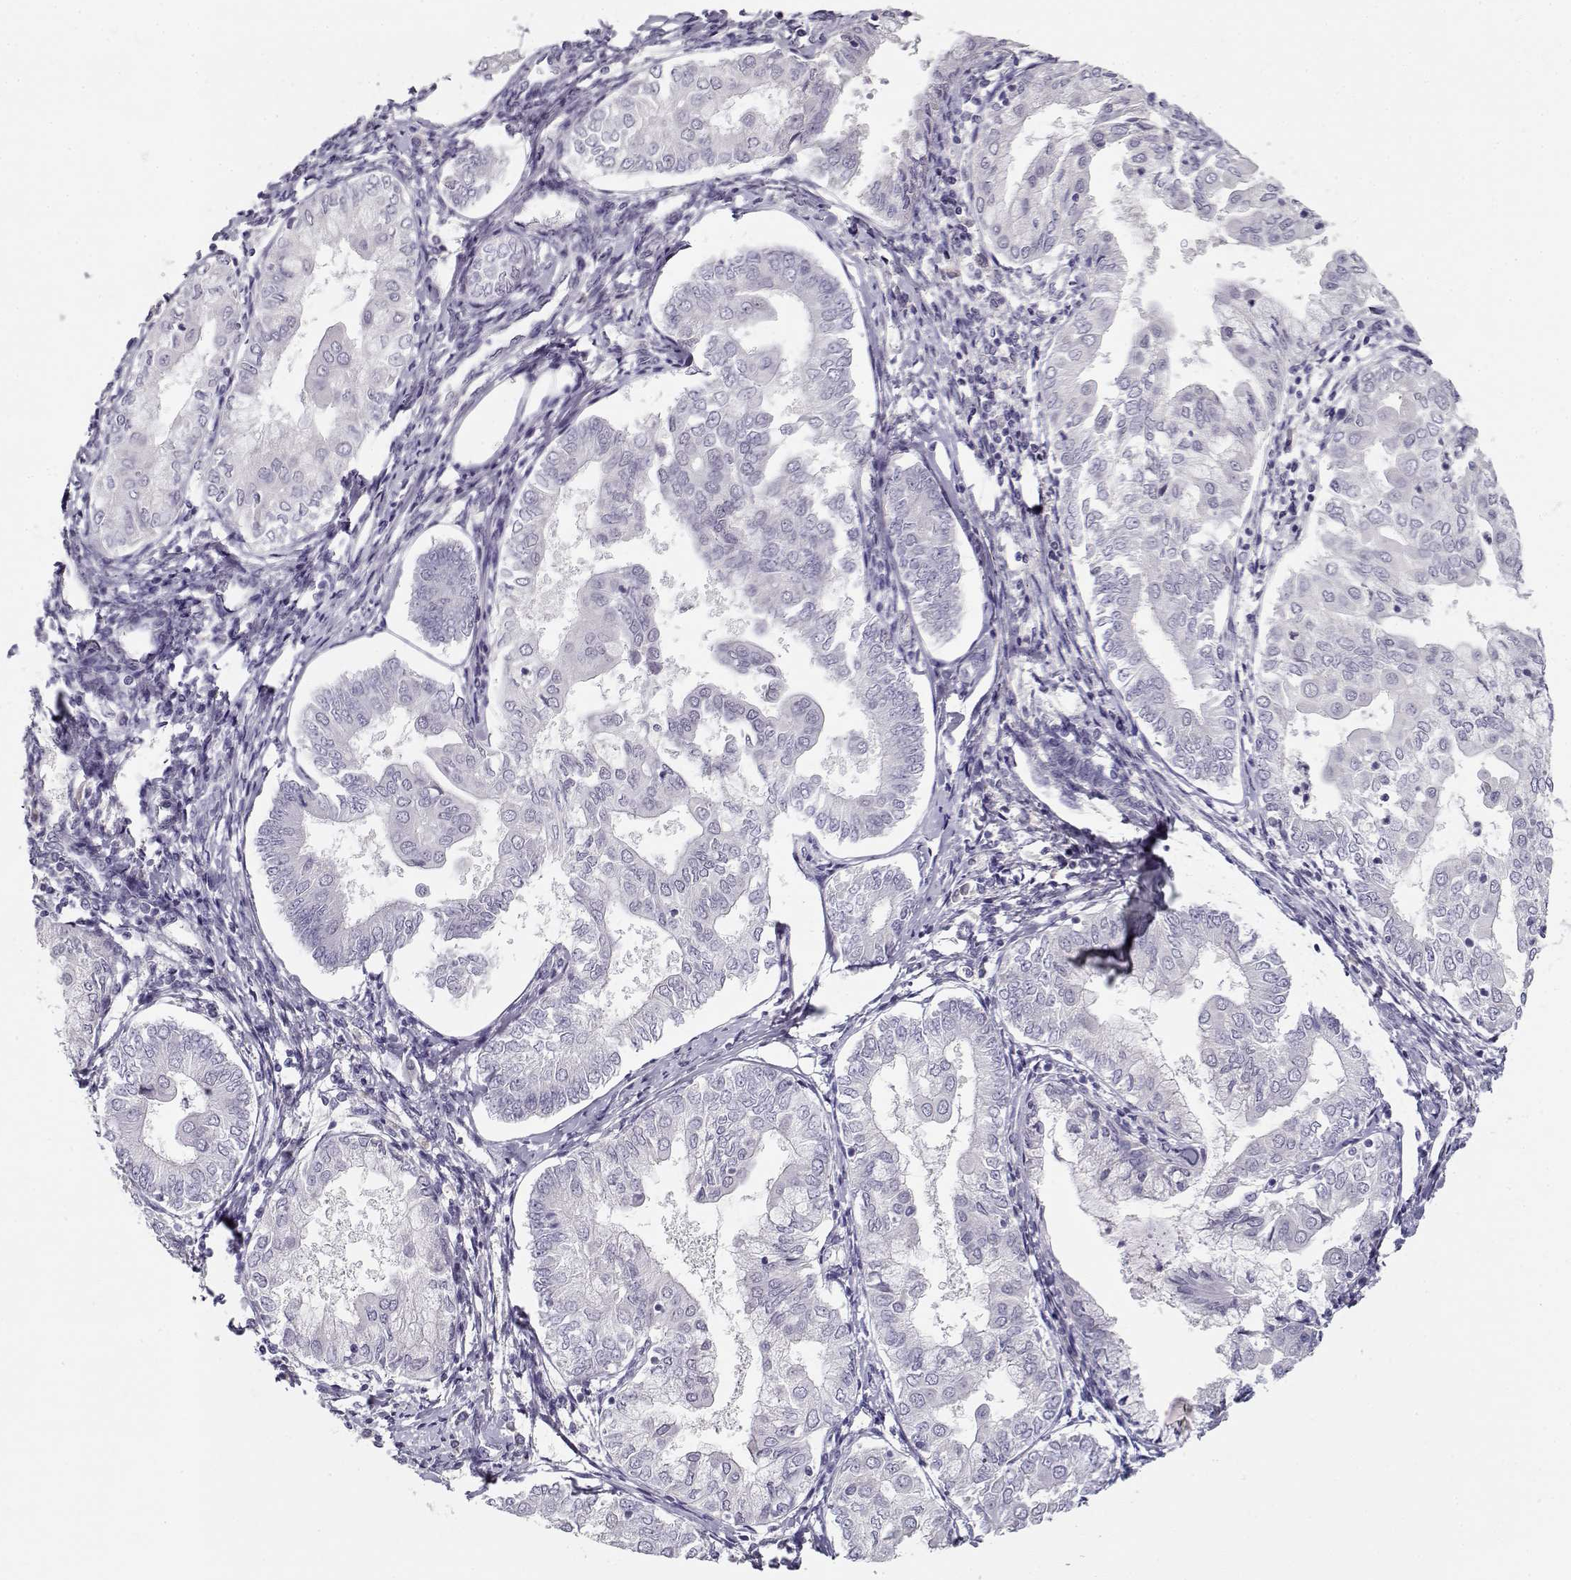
{"staining": {"intensity": "negative", "quantity": "none", "location": "none"}, "tissue": "endometrial cancer", "cell_type": "Tumor cells", "image_type": "cancer", "snomed": [{"axis": "morphology", "description": "Adenocarcinoma, NOS"}, {"axis": "topography", "description": "Endometrium"}], "caption": "Human endometrial cancer (adenocarcinoma) stained for a protein using immunohistochemistry demonstrates no positivity in tumor cells.", "gene": "C16orf86", "patient": {"sex": "female", "age": 68}}